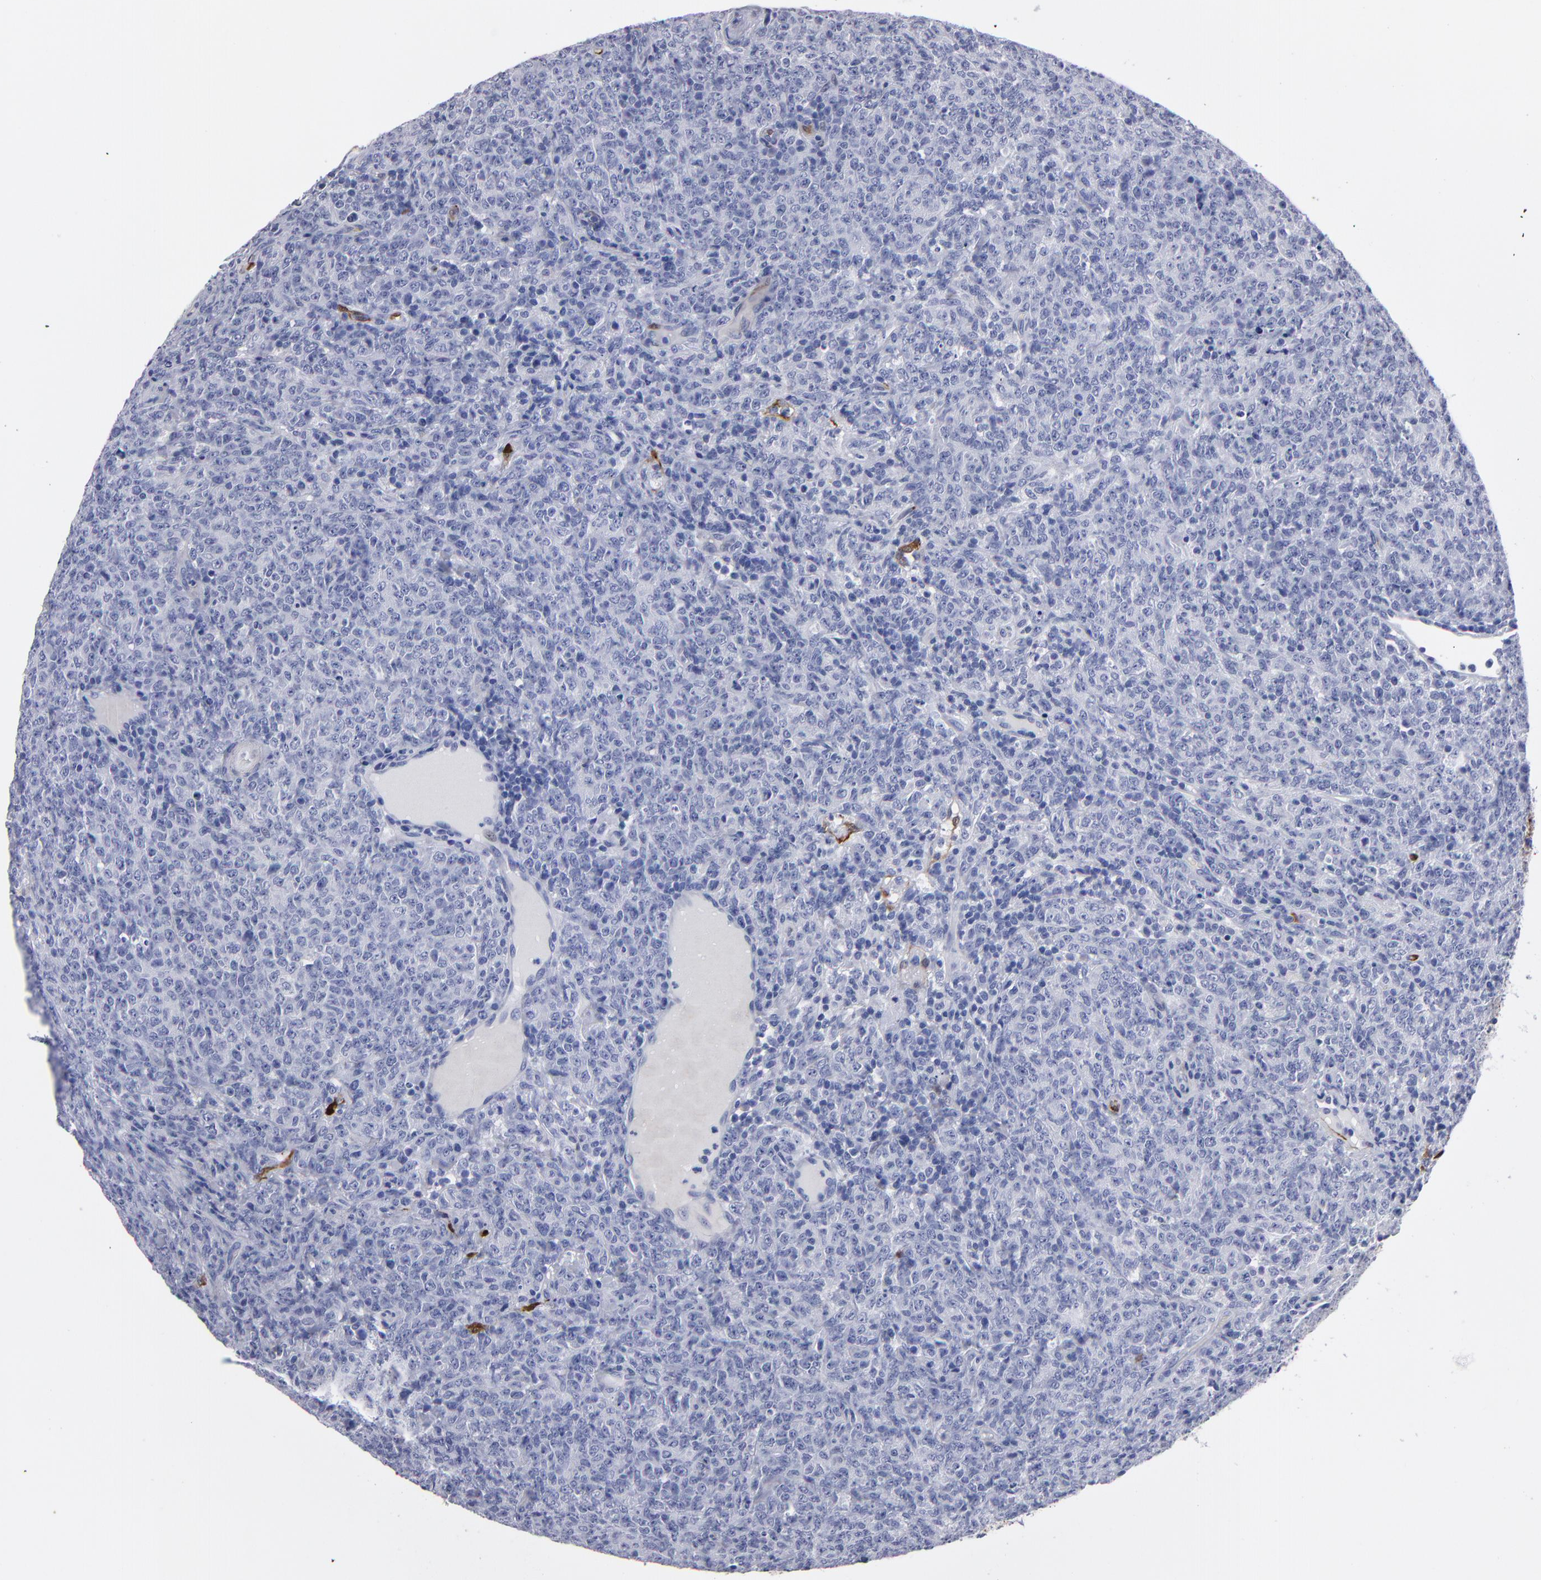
{"staining": {"intensity": "negative", "quantity": "none", "location": "none"}, "tissue": "lymphoma", "cell_type": "Tumor cells", "image_type": "cancer", "snomed": [{"axis": "morphology", "description": "Malignant lymphoma, non-Hodgkin's type, High grade"}, {"axis": "topography", "description": "Tonsil"}], "caption": "Immunohistochemical staining of lymphoma shows no significant staining in tumor cells.", "gene": "FABP4", "patient": {"sex": "female", "age": 36}}